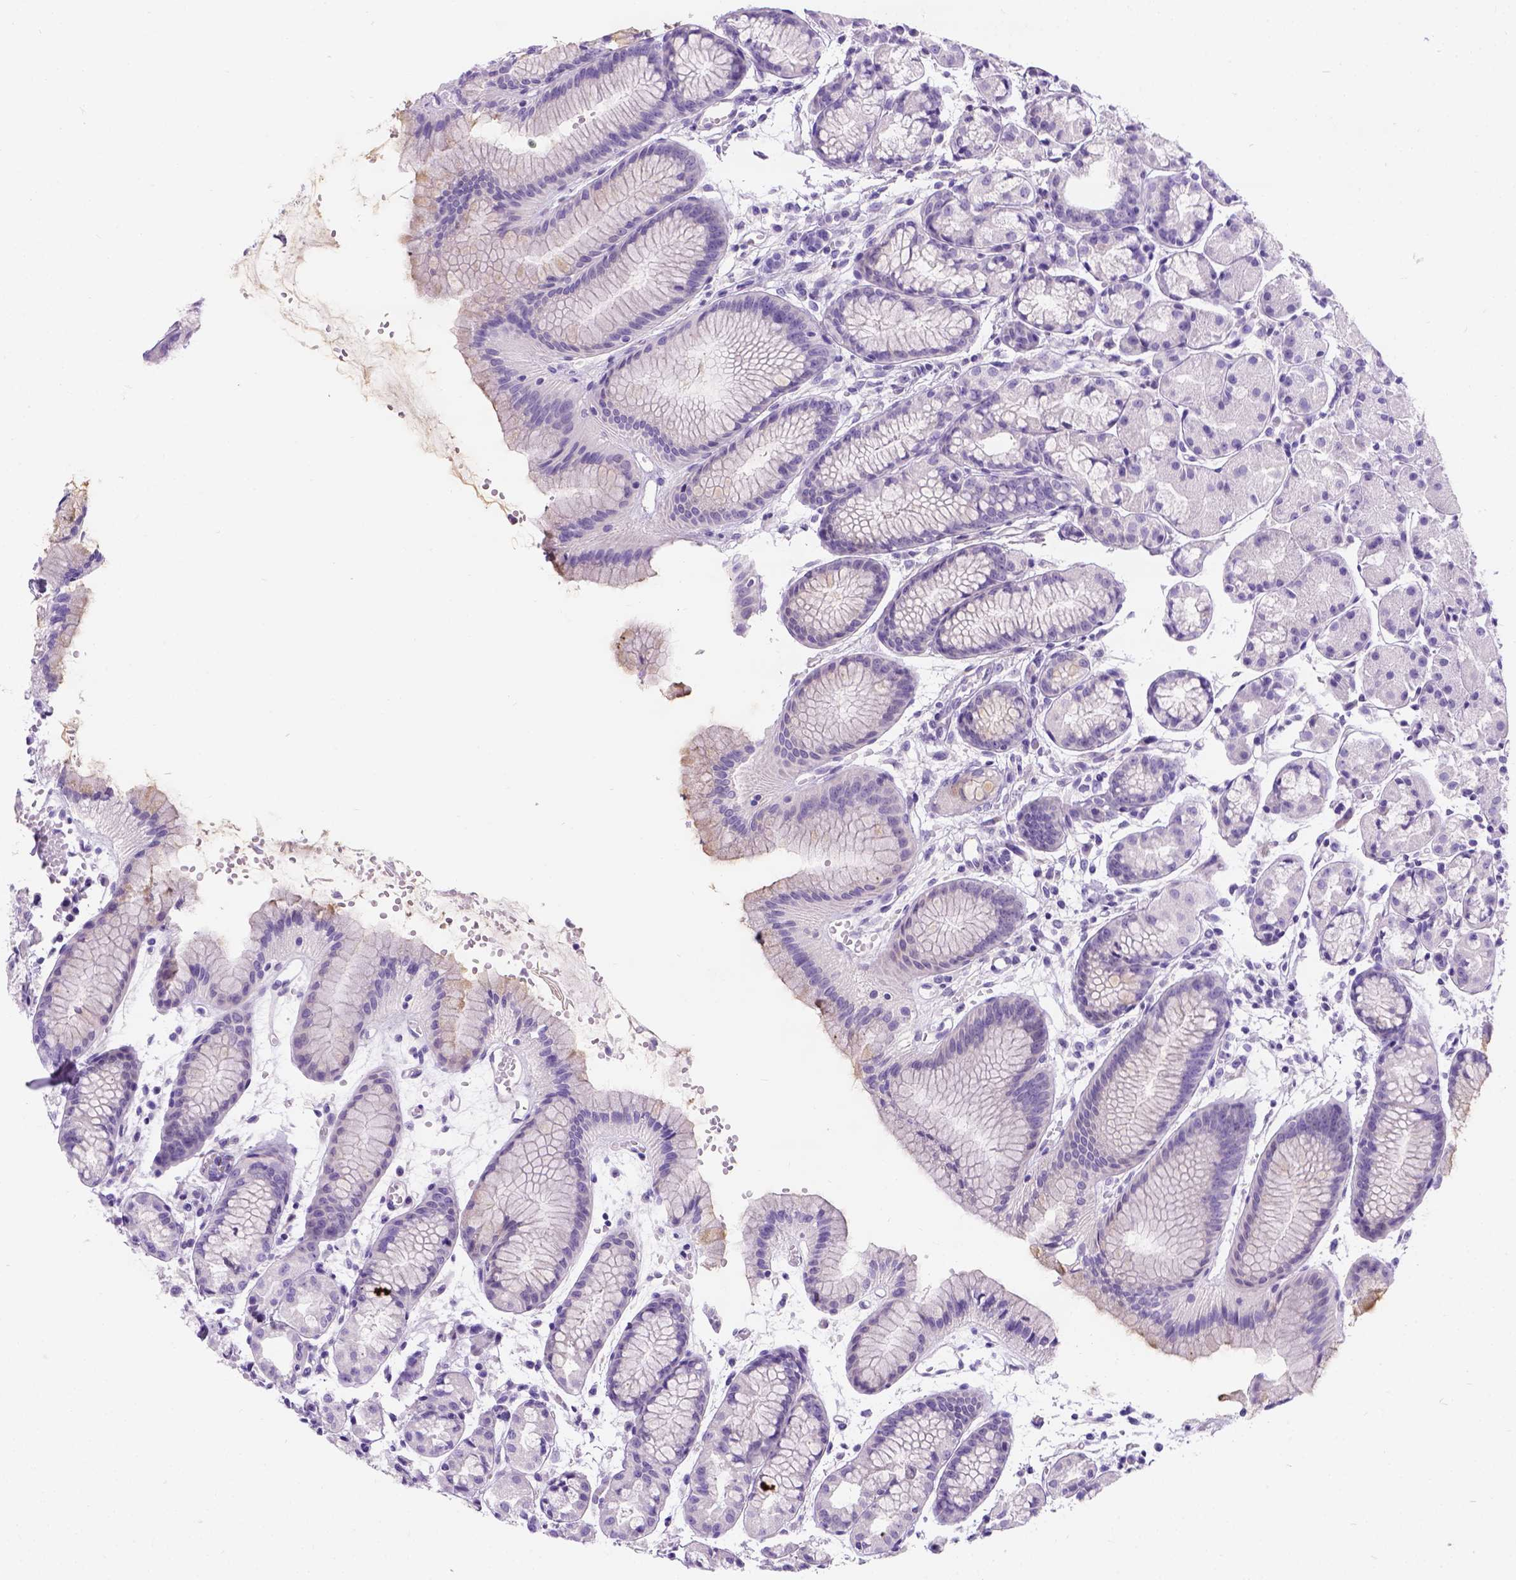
{"staining": {"intensity": "negative", "quantity": "none", "location": "none"}, "tissue": "stomach", "cell_type": "Glandular cells", "image_type": "normal", "snomed": [{"axis": "morphology", "description": "Normal tissue, NOS"}, {"axis": "topography", "description": "Stomach, upper"}], "caption": "This is an immunohistochemistry (IHC) histopathology image of benign stomach. There is no expression in glandular cells.", "gene": "C7orf57", "patient": {"sex": "male", "age": 47}}